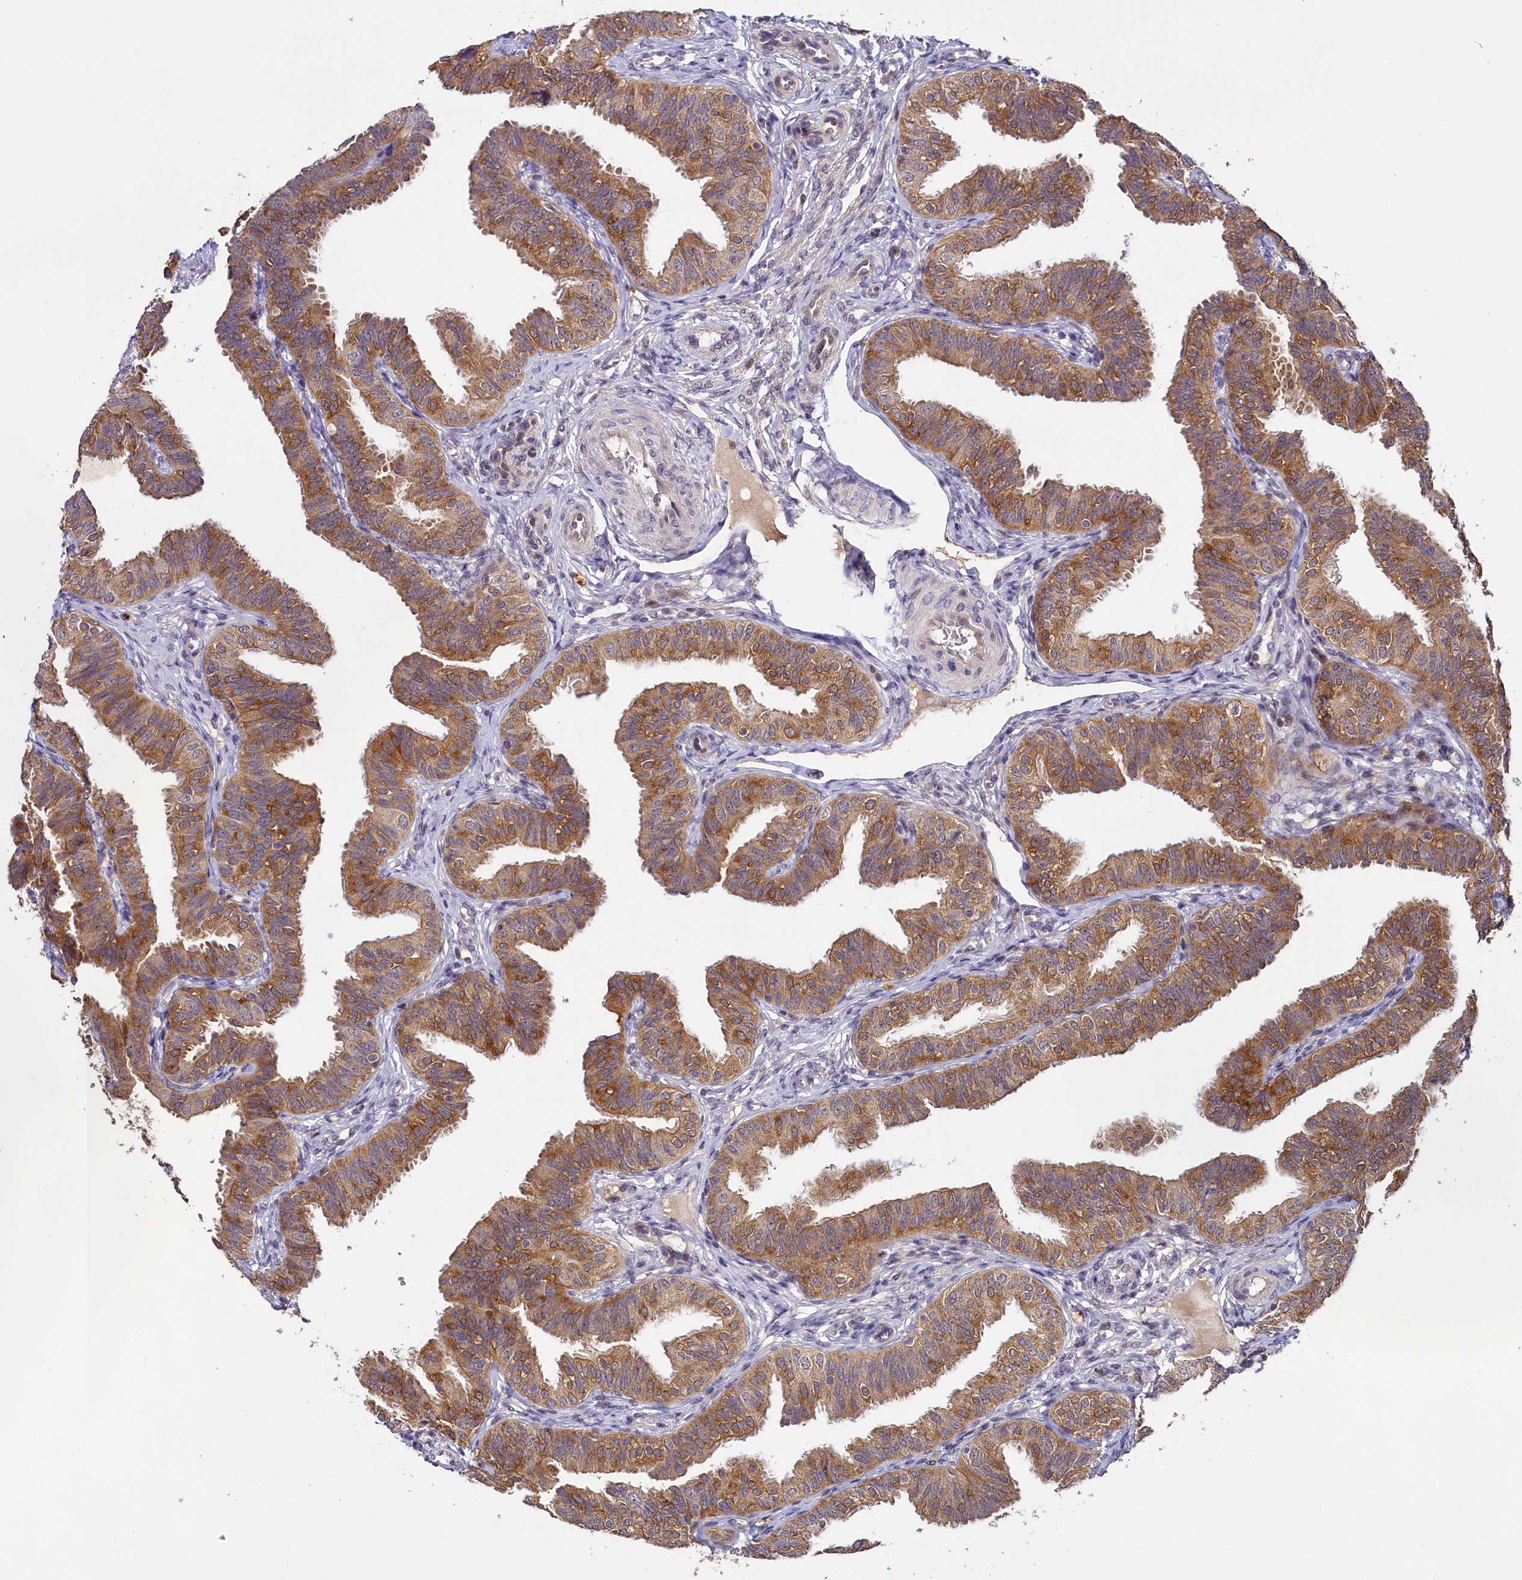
{"staining": {"intensity": "moderate", "quantity": ">75%", "location": "cytoplasmic/membranous"}, "tissue": "fallopian tube", "cell_type": "Glandular cells", "image_type": "normal", "snomed": [{"axis": "morphology", "description": "Normal tissue, NOS"}, {"axis": "topography", "description": "Fallopian tube"}], "caption": "Immunohistochemistry (IHC) of benign human fallopian tube exhibits medium levels of moderate cytoplasmic/membranous expression in approximately >75% of glandular cells.", "gene": "TMEM39A", "patient": {"sex": "female", "age": 35}}